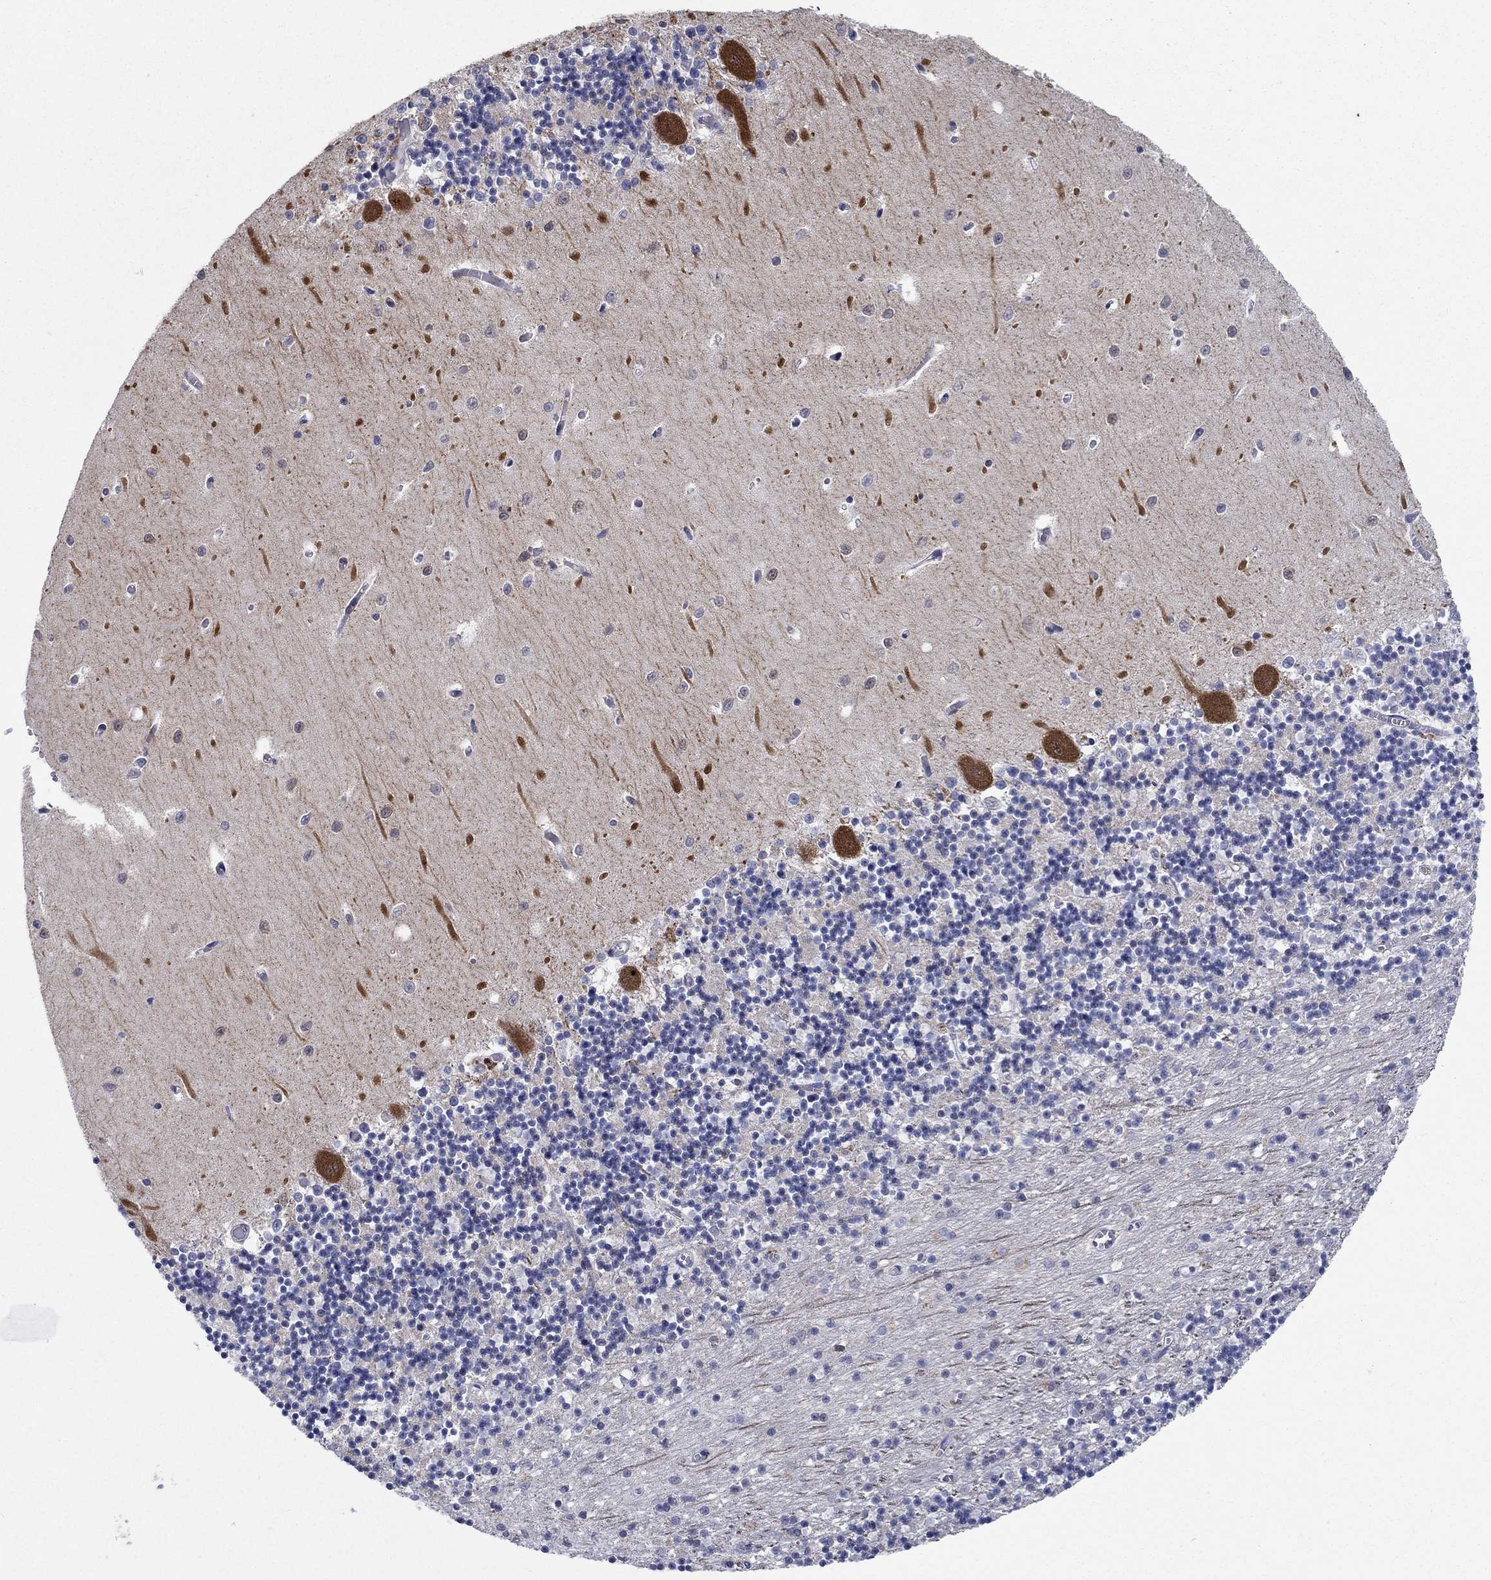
{"staining": {"intensity": "negative", "quantity": "none", "location": "none"}, "tissue": "cerebellum", "cell_type": "Cells in granular layer", "image_type": "normal", "snomed": [{"axis": "morphology", "description": "Normal tissue, NOS"}, {"axis": "topography", "description": "Cerebellum"}], "caption": "The micrograph demonstrates no significant staining in cells in granular layer of cerebellum. Nuclei are stained in blue.", "gene": "AGFG2", "patient": {"sex": "female", "age": 64}}